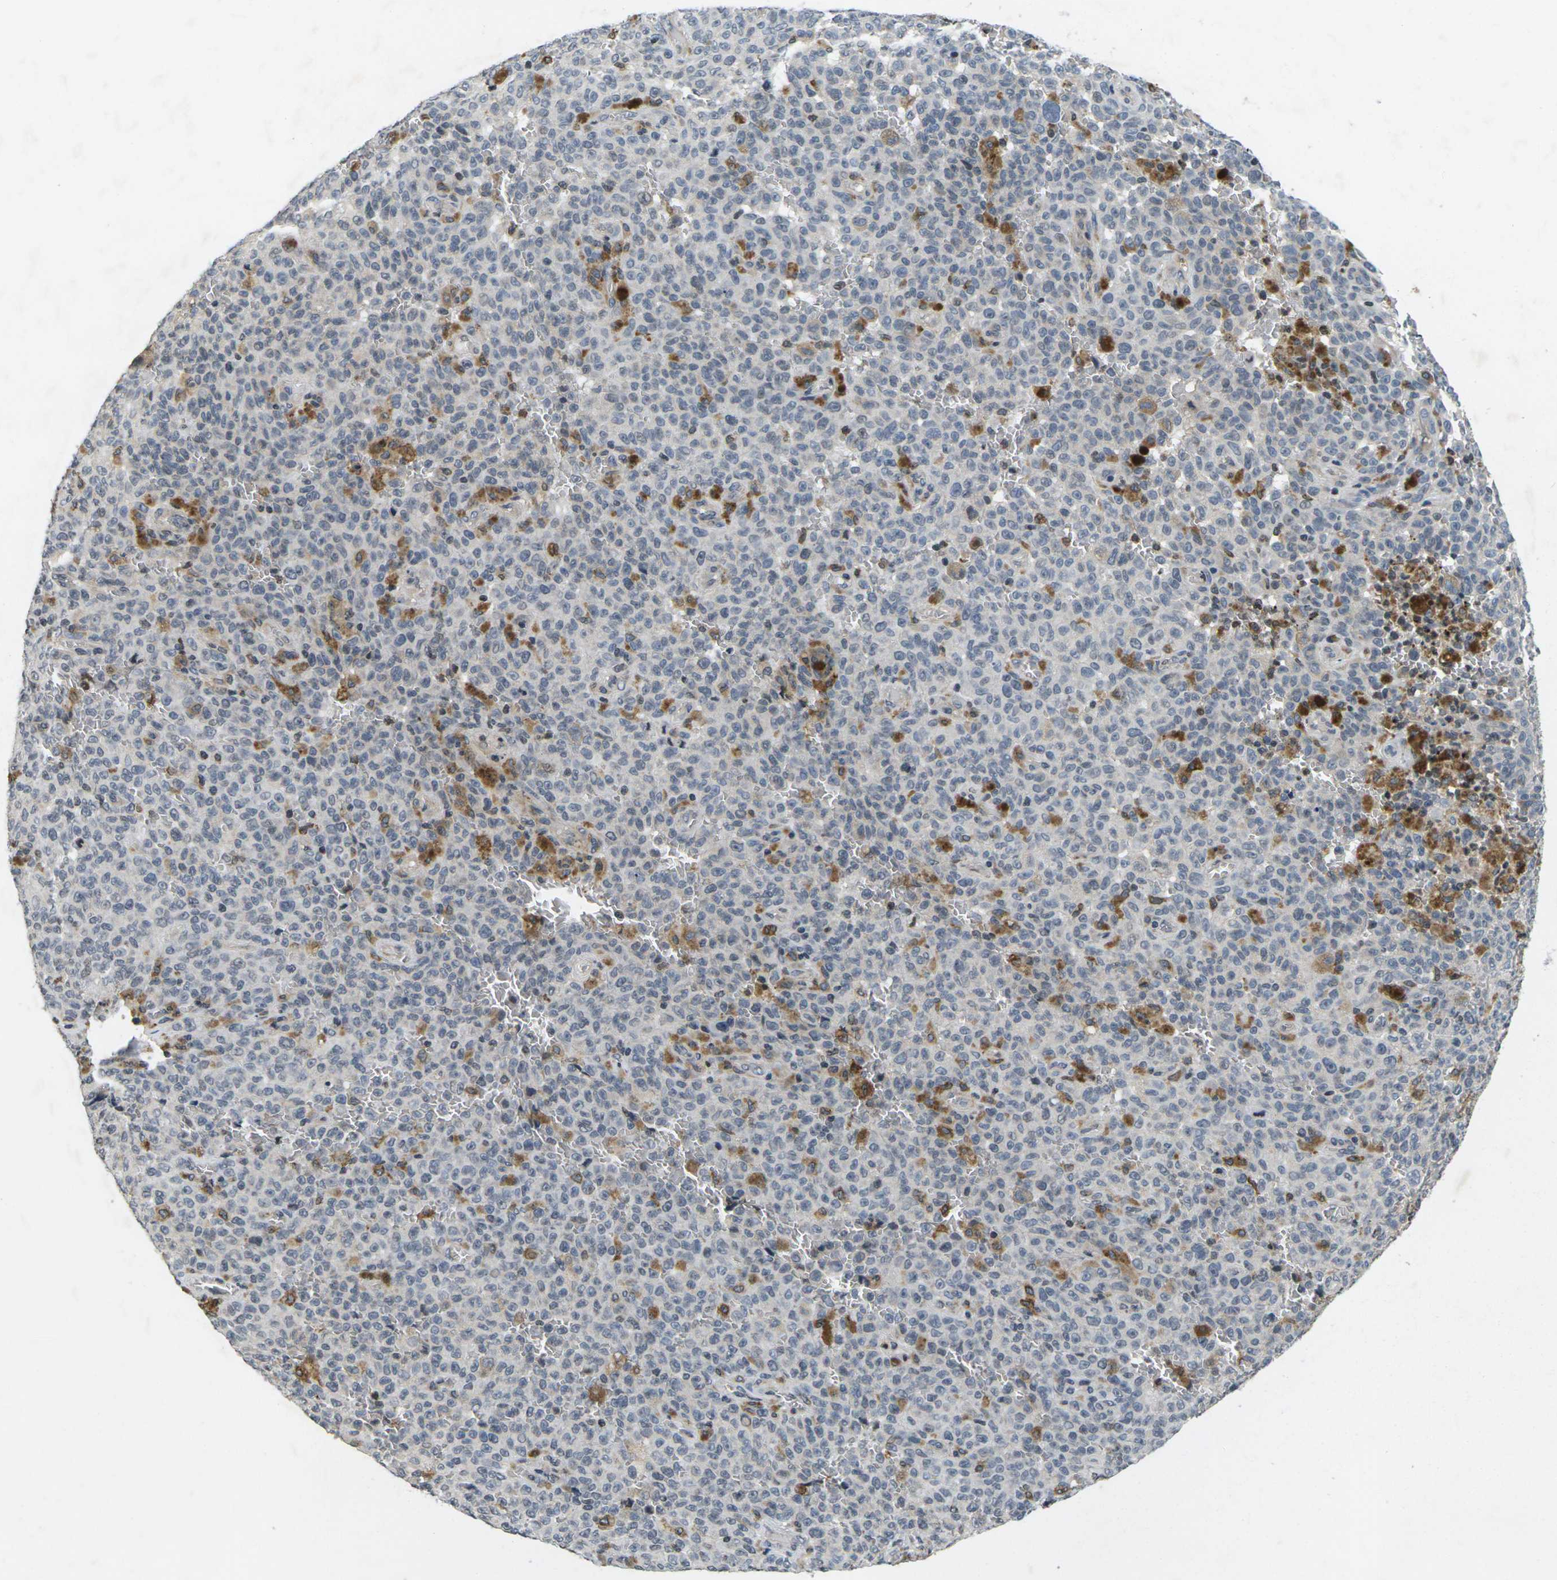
{"staining": {"intensity": "negative", "quantity": "none", "location": "none"}, "tissue": "melanoma", "cell_type": "Tumor cells", "image_type": "cancer", "snomed": [{"axis": "morphology", "description": "Malignant melanoma, NOS"}, {"axis": "topography", "description": "Skin"}], "caption": "DAB (3,3'-diaminobenzidine) immunohistochemical staining of human melanoma displays no significant staining in tumor cells.", "gene": "C1QC", "patient": {"sex": "female", "age": 82}}